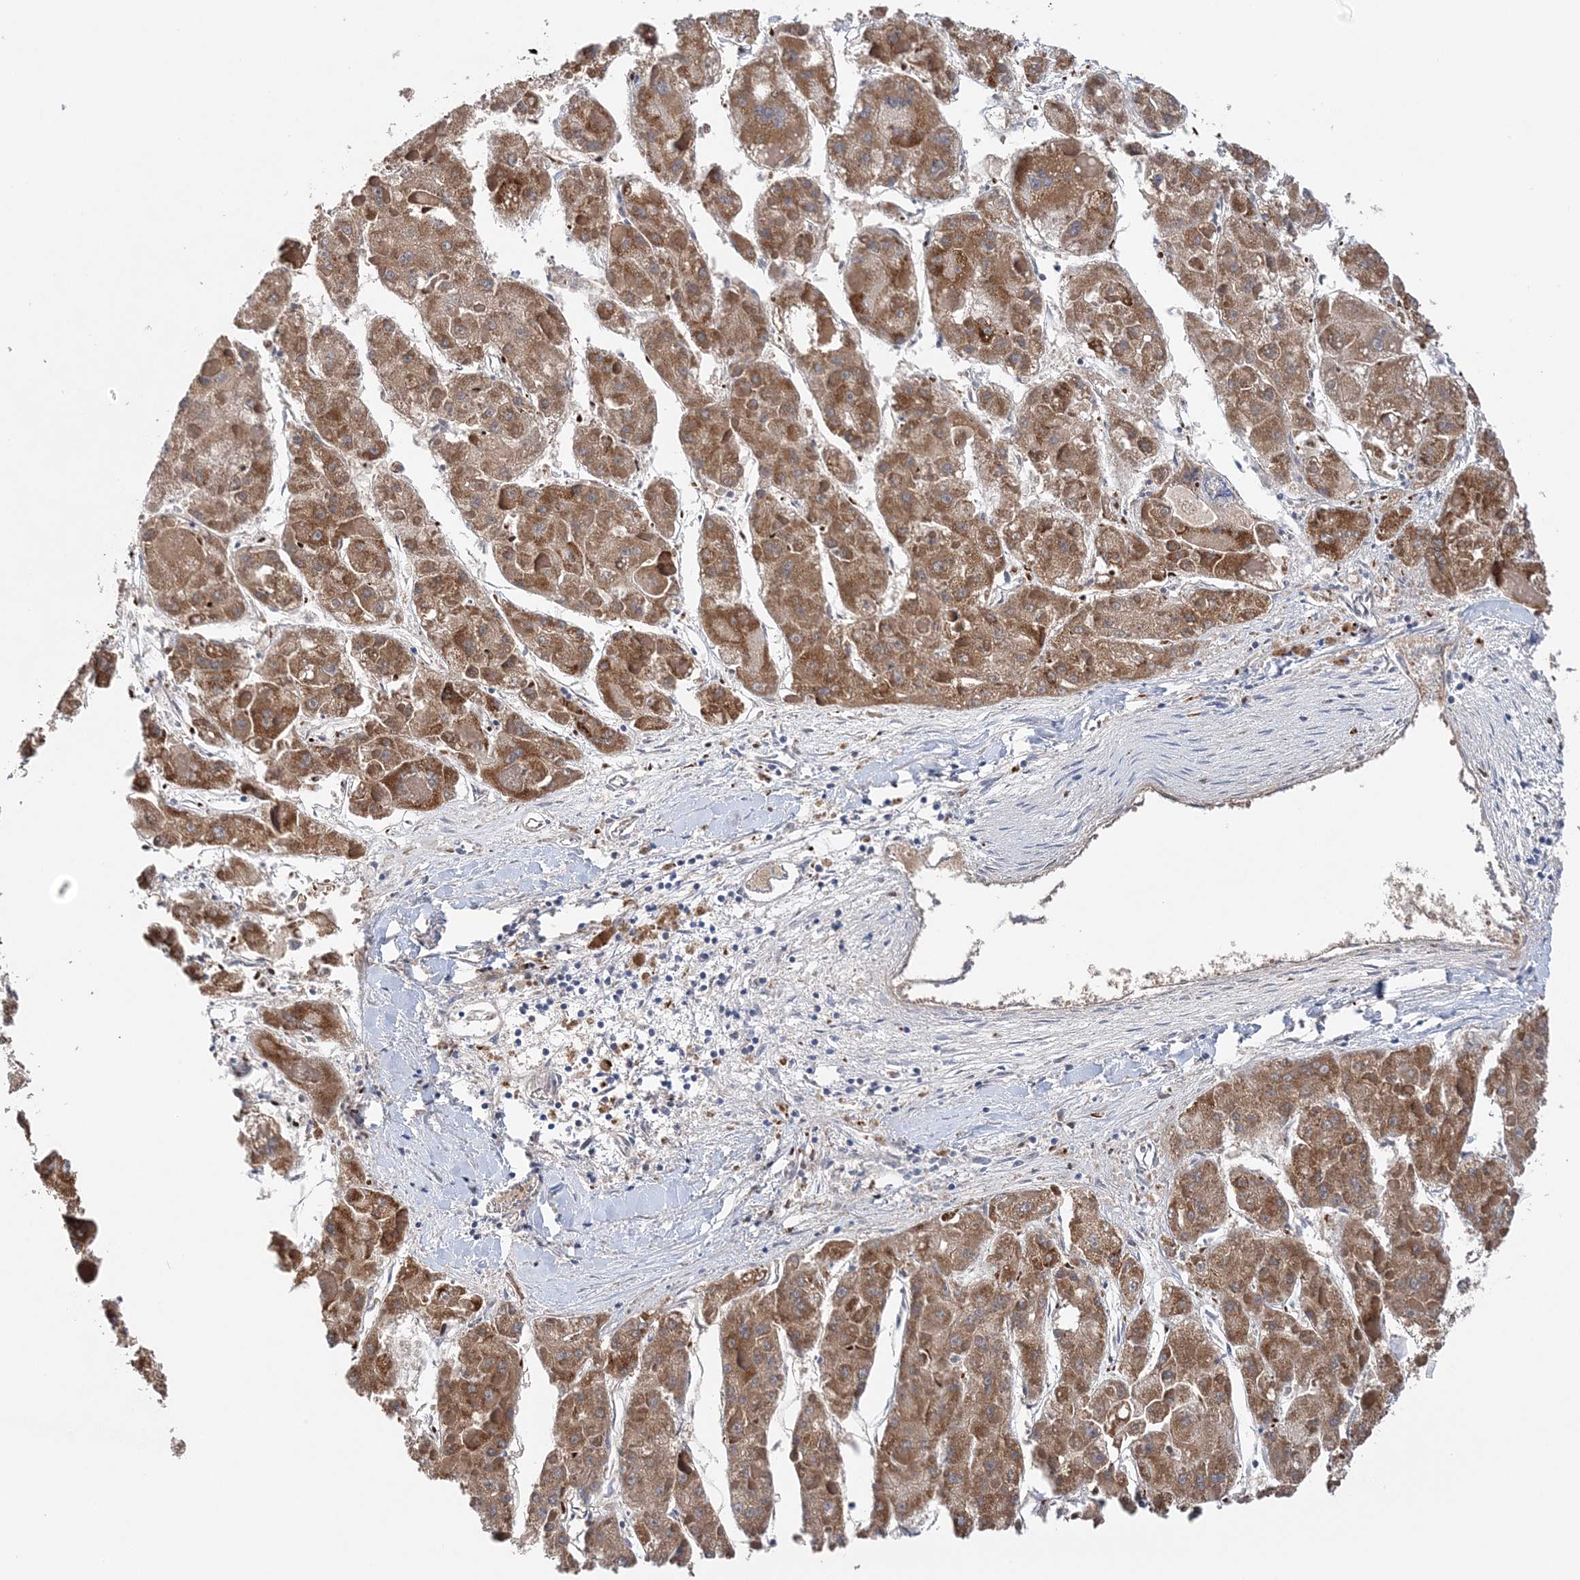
{"staining": {"intensity": "moderate", "quantity": ">75%", "location": "cytoplasmic/membranous"}, "tissue": "liver cancer", "cell_type": "Tumor cells", "image_type": "cancer", "snomed": [{"axis": "morphology", "description": "Carcinoma, Hepatocellular, NOS"}, {"axis": "topography", "description": "Liver"}], "caption": "DAB (3,3'-diaminobenzidine) immunohistochemical staining of human liver cancer demonstrates moderate cytoplasmic/membranous protein expression in about >75% of tumor cells. The staining was performed using DAB (3,3'-diaminobenzidine), with brown indicating positive protein expression. Nuclei are stained blue with hematoxylin.", "gene": "NIT2", "patient": {"sex": "female", "age": 73}}